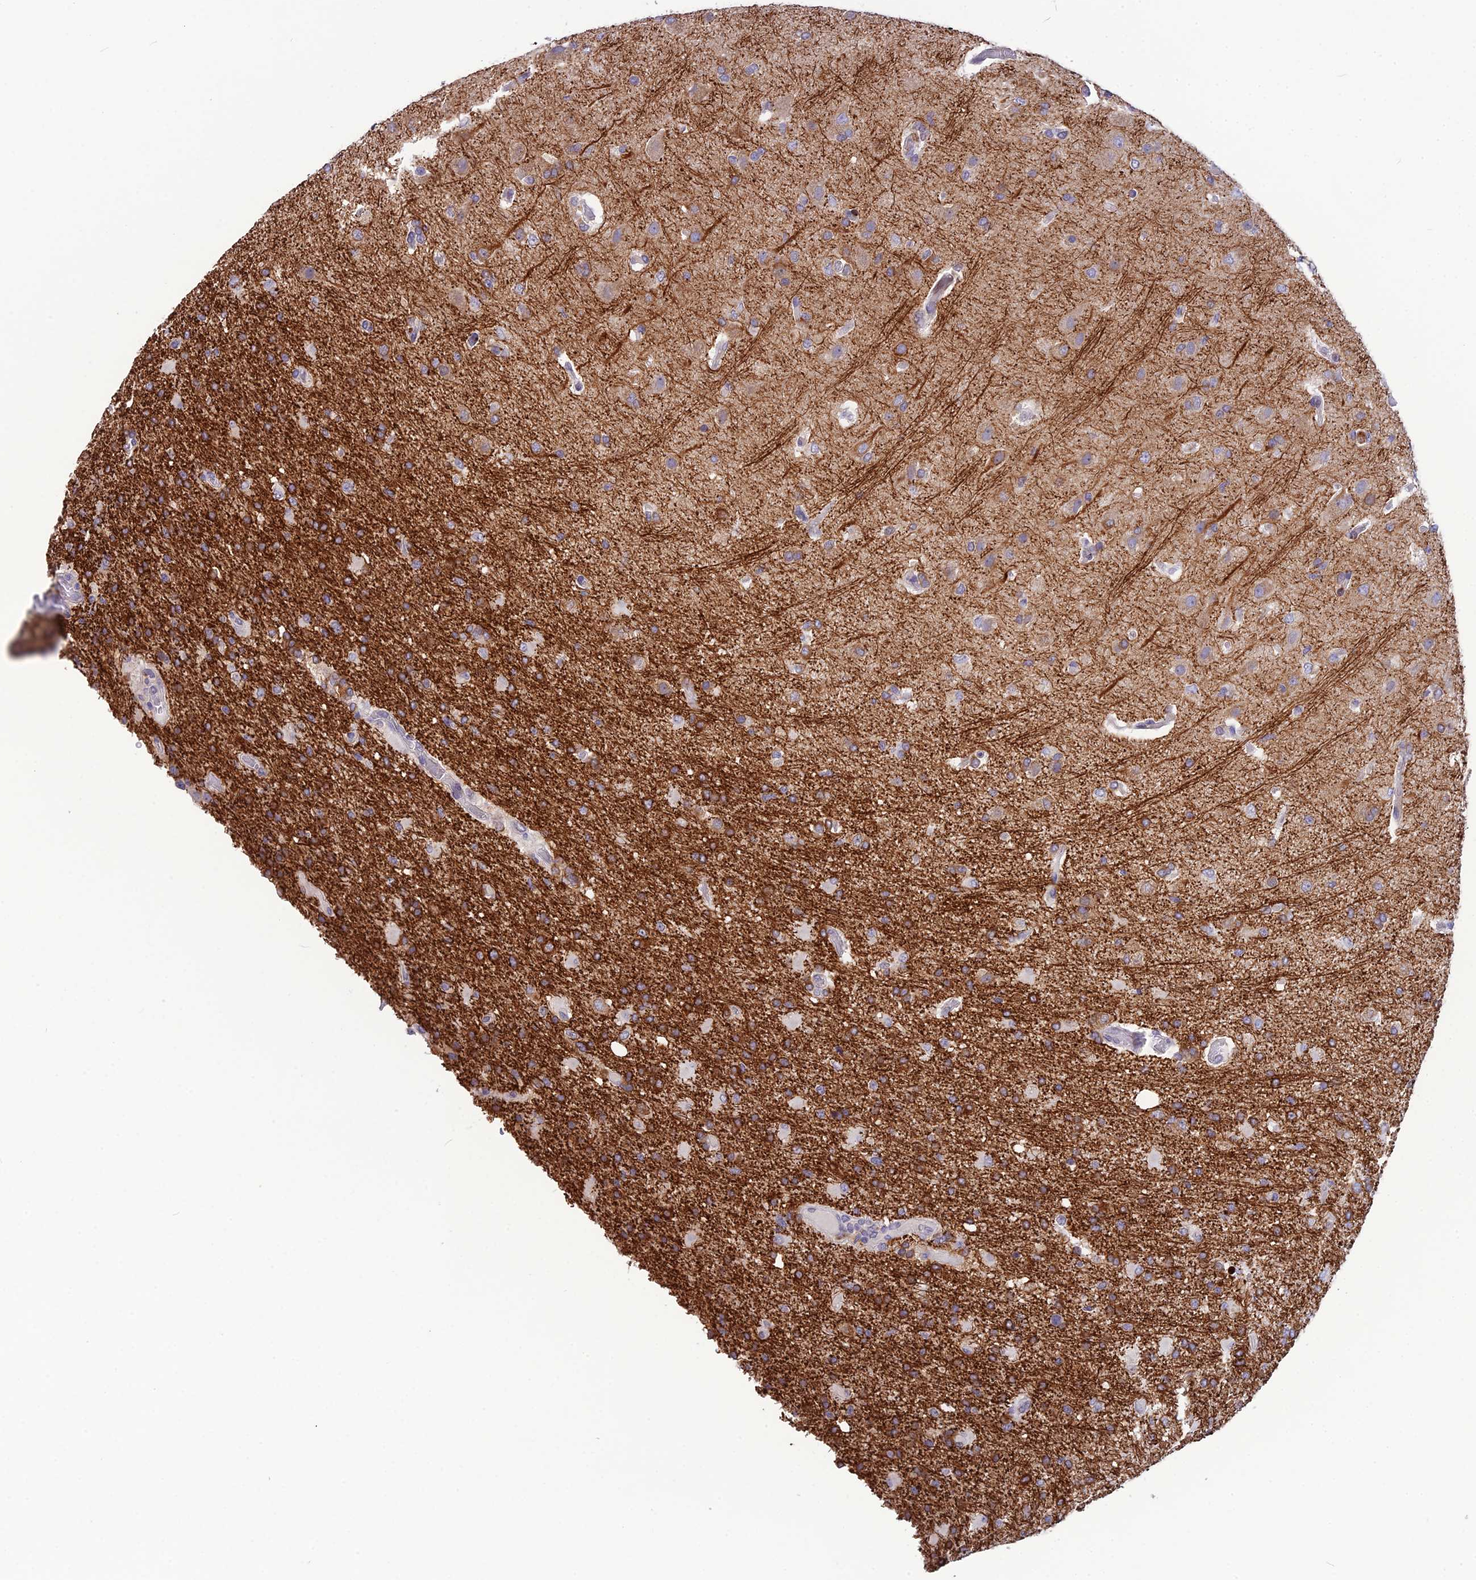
{"staining": {"intensity": "strong", "quantity": "25%-75%", "location": "cytoplasmic/membranous"}, "tissue": "glioma", "cell_type": "Tumor cells", "image_type": "cancer", "snomed": [{"axis": "morphology", "description": "Glioma, malignant, High grade"}, {"axis": "topography", "description": "Brain"}], "caption": "IHC (DAB) staining of glioma displays strong cytoplasmic/membranous protein staining in about 25%-75% of tumor cells.", "gene": "TMEM134", "patient": {"sex": "female", "age": 74}}